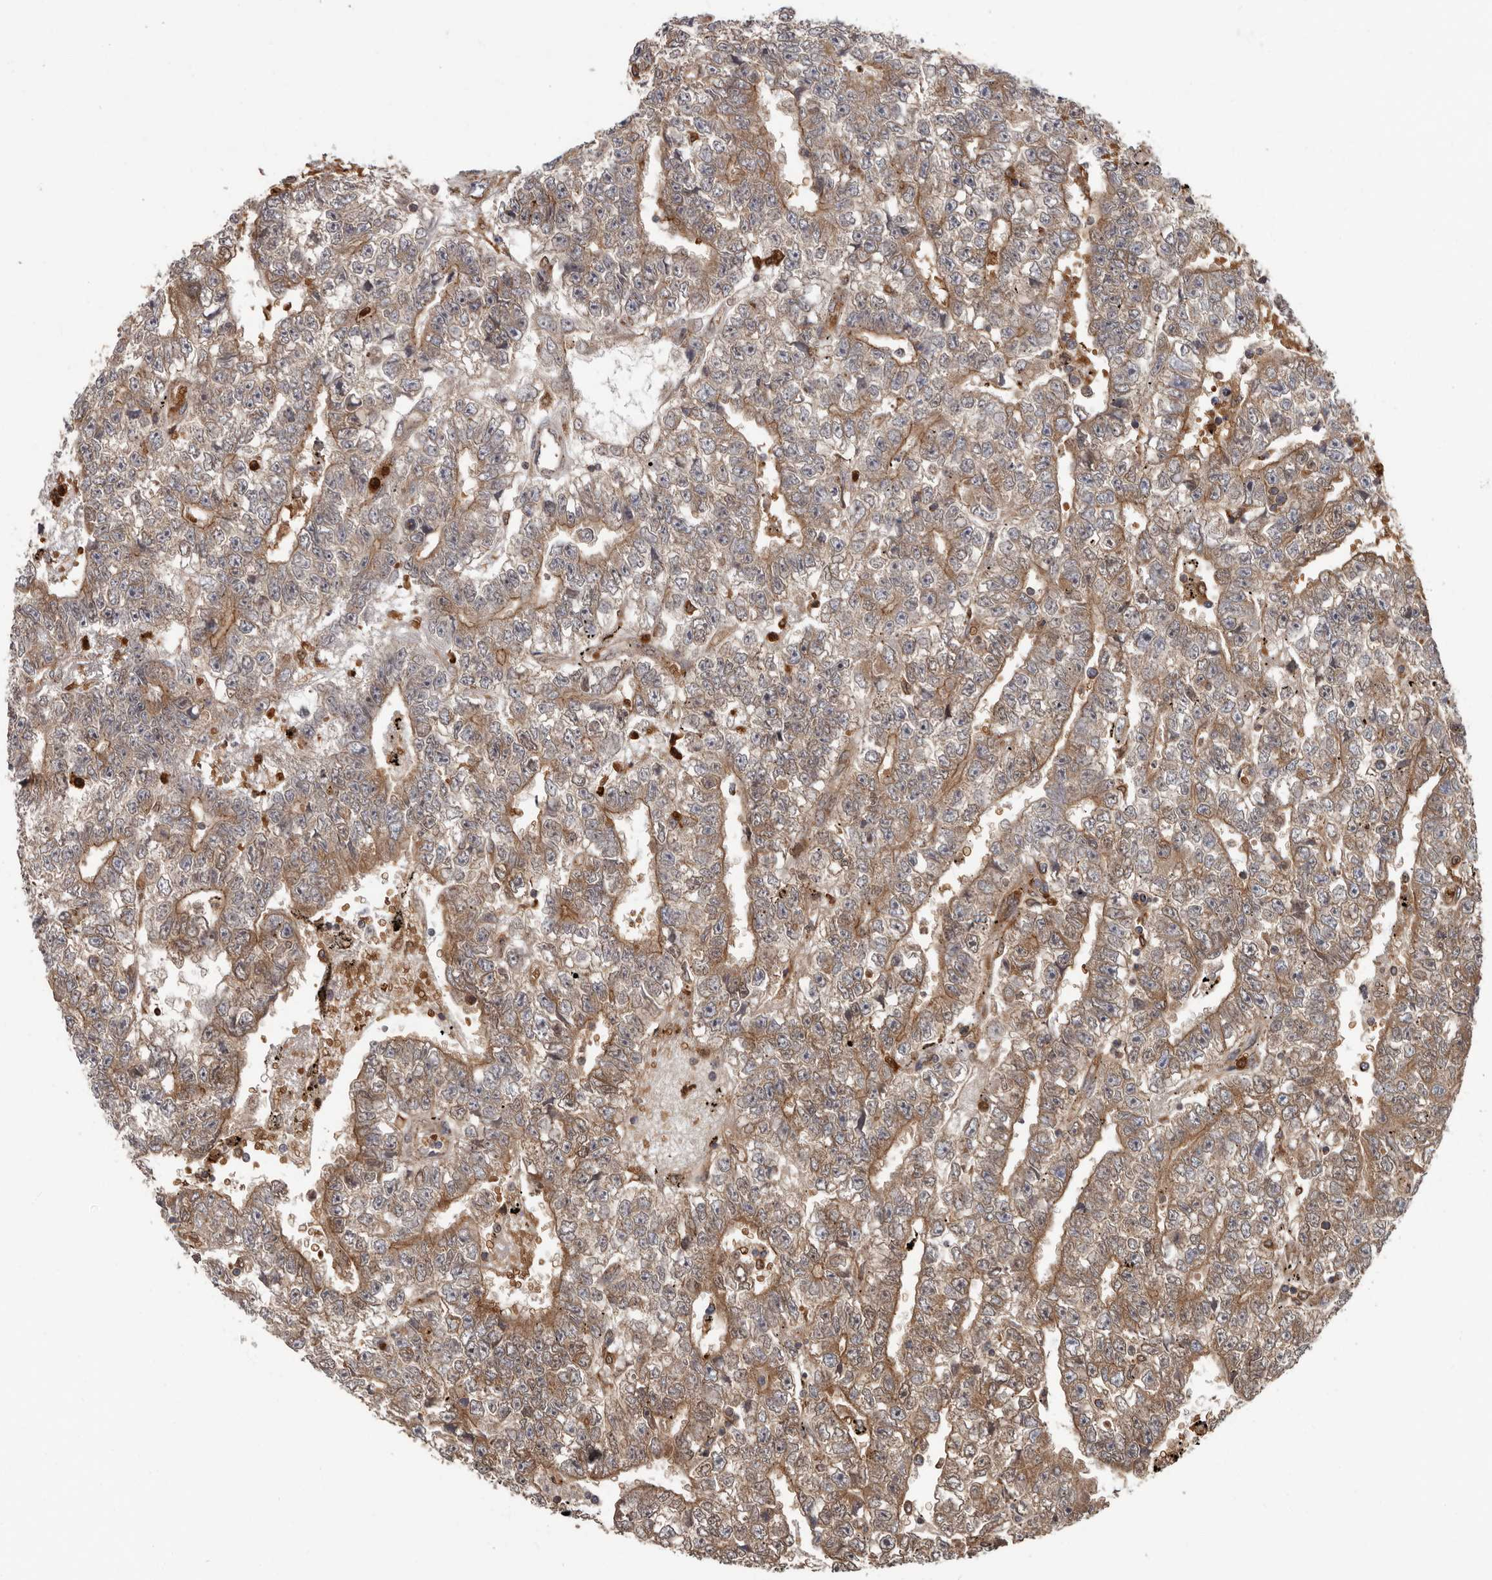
{"staining": {"intensity": "moderate", "quantity": "25%-75%", "location": "cytoplasmic/membranous"}, "tissue": "testis cancer", "cell_type": "Tumor cells", "image_type": "cancer", "snomed": [{"axis": "morphology", "description": "Carcinoma, Embryonal, NOS"}, {"axis": "topography", "description": "Testis"}], "caption": "Approximately 25%-75% of tumor cells in embryonal carcinoma (testis) reveal moderate cytoplasmic/membranous protein staining as visualized by brown immunohistochemical staining.", "gene": "FGFR4", "patient": {"sex": "male", "age": 25}}